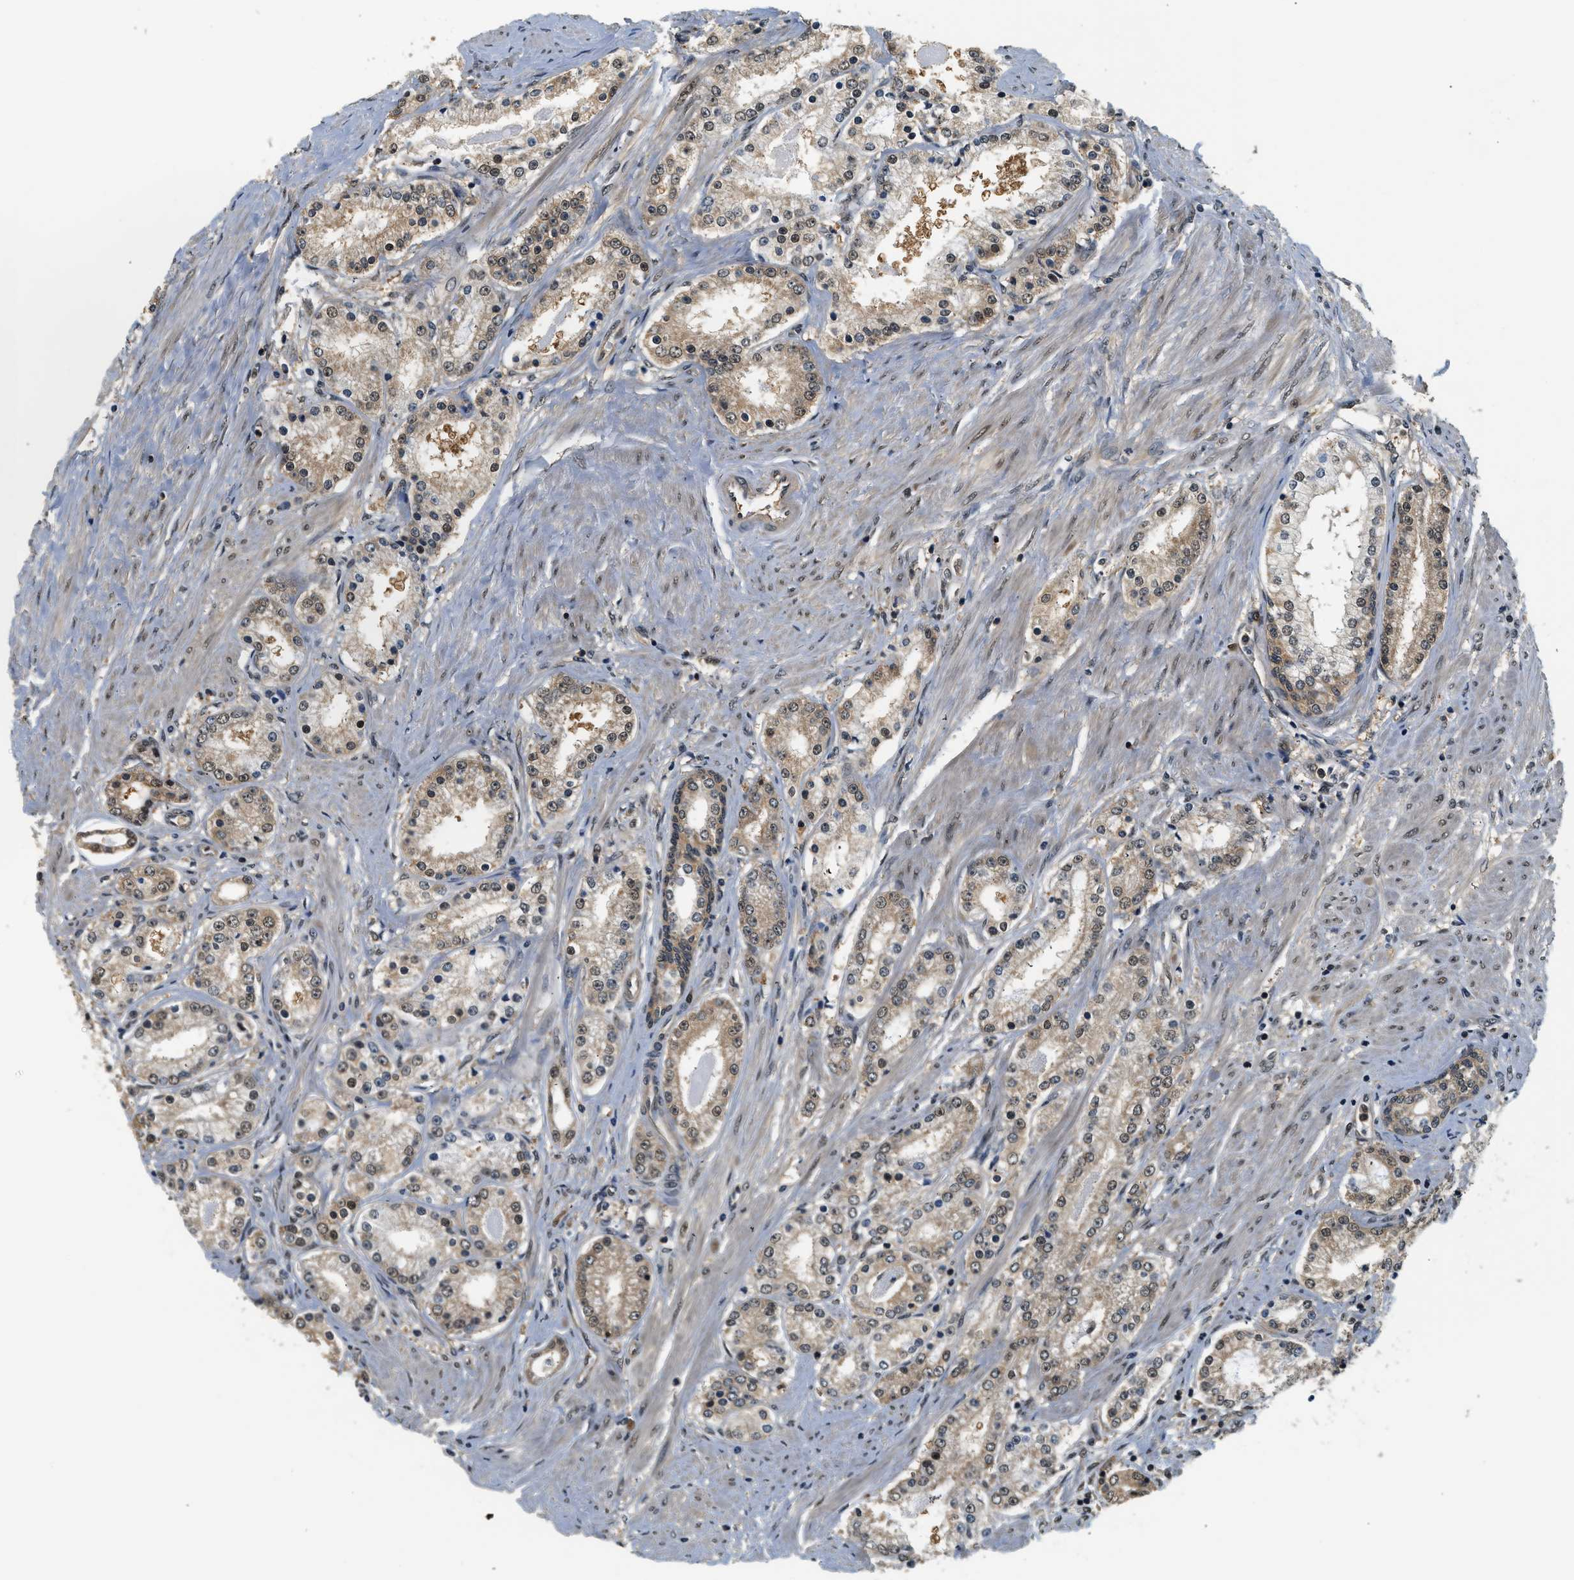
{"staining": {"intensity": "weak", "quantity": ">75%", "location": "cytoplasmic/membranous,nuclear"}, "tissue": "prostate cancer", "cell_type": "Tumor cells", "image_type": "cancer", "snomed": [{"axis": "morphology", "description": "Adenocarcinoma, Low grade"}, {"axis": "topography", "description": "Prostate"}], "caption": "Low-grade adenocarcinoma (prostate) was stained to show a protein in brown. There is low levels of weak cytoplasmic/membranous and nuclear positivity in about >75% of tumor cells. The staining was performed using DAB (3,3'-diaminobenzidine), with brown indicating positive protein expression. Nuclei are stained blue with hematoxylin.", "gene": "PSMD3", "patient": {"sex": "male", "age": 63}}